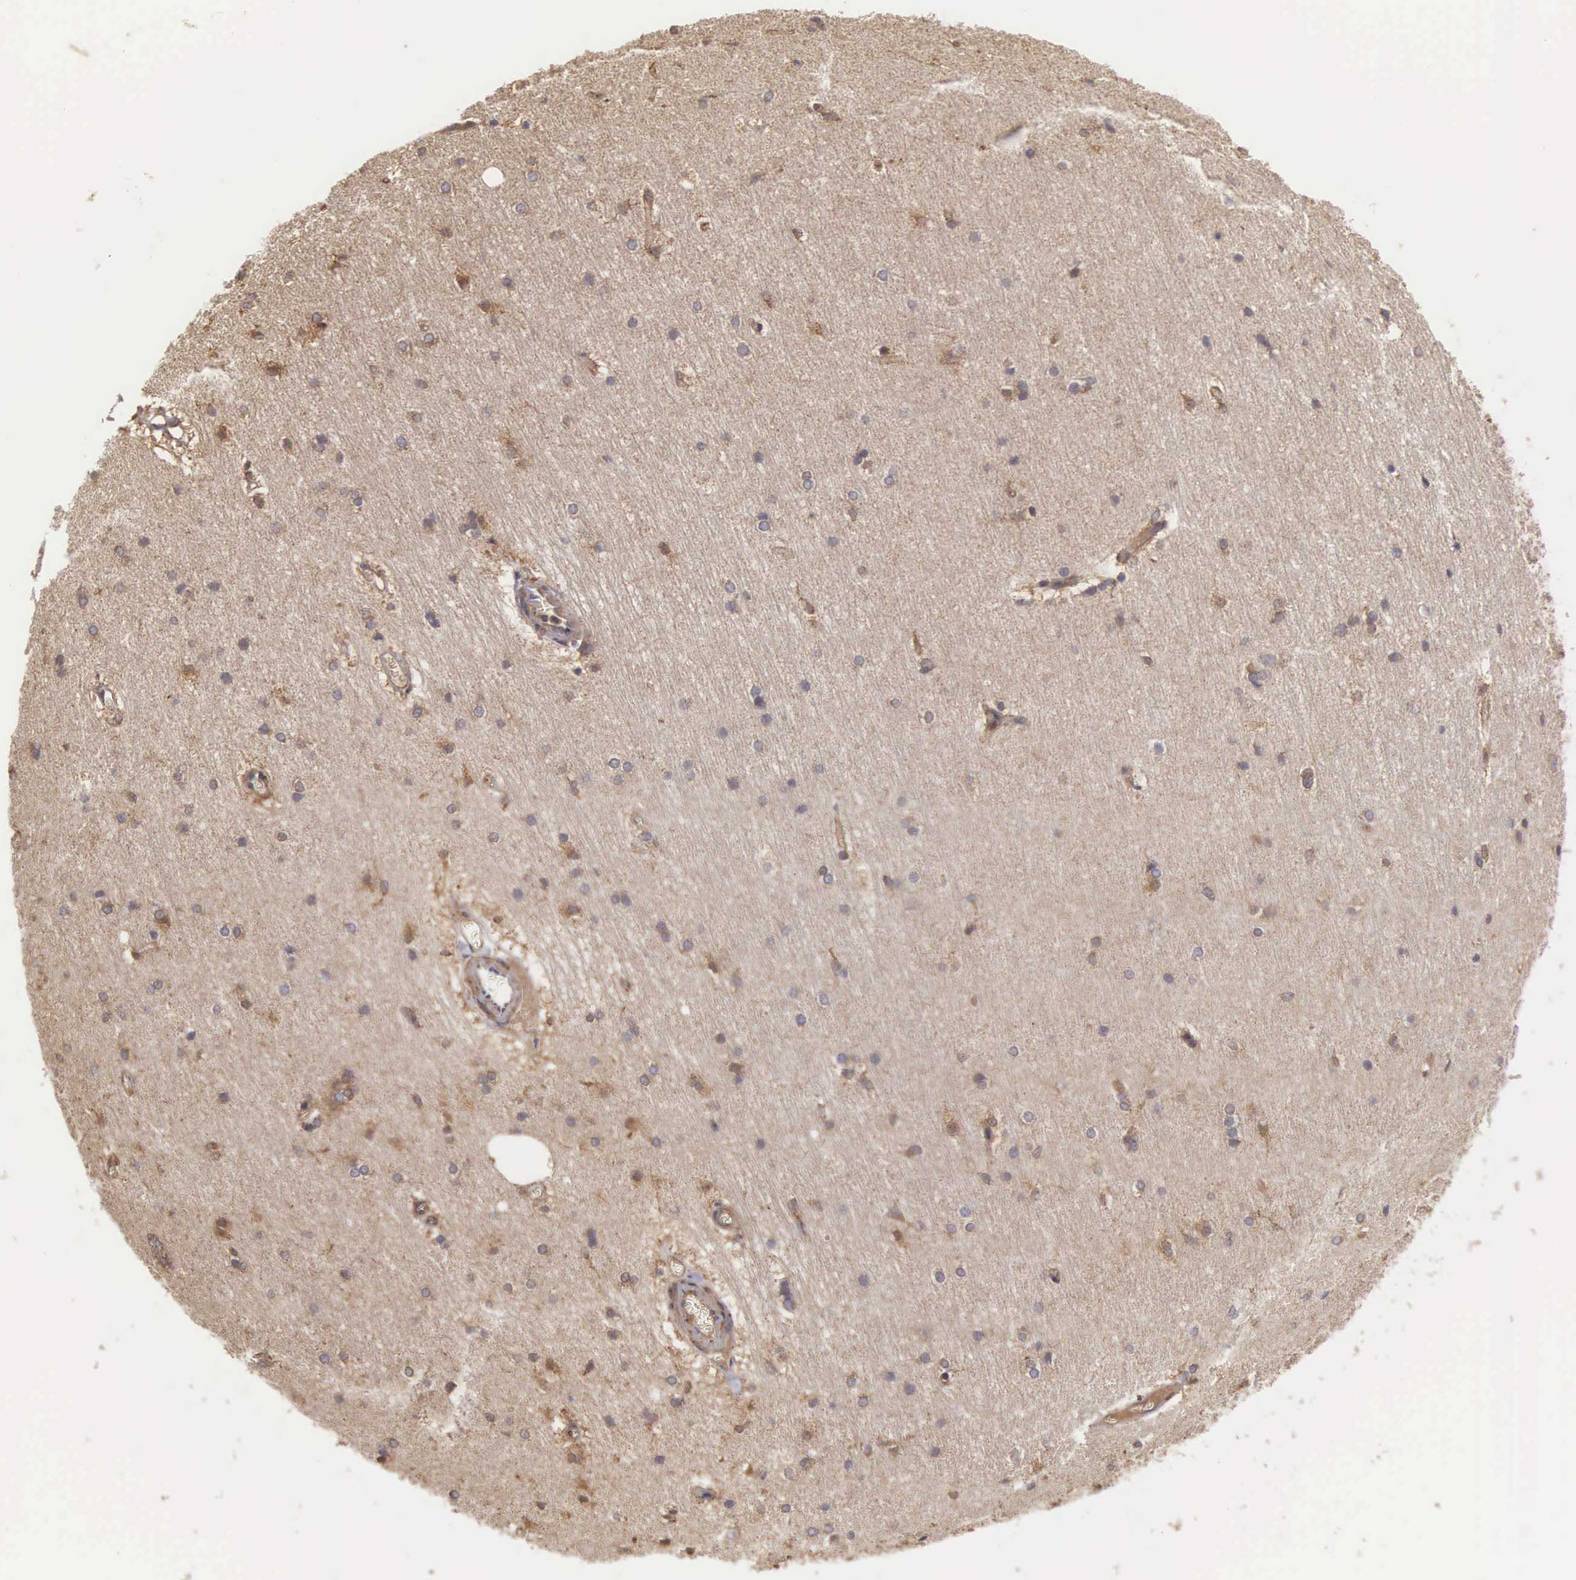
{"staining": {"intensity": "weak", "quantity": "25%-75%", "location": "cytoplasmic/membranous"}, "tissue": "cerebral cortex", "cell_type": "Endothelial cells", "image_type": "normal", "snomed": [{"axis": "morphology", "description": "Normal tissue, NOS"}, {"axis": "topography", "description": "Cerebral cortex"}, {"axis": "topography", "description": "Hippocampus"}], "caption": "Weak cytoplasmic/membranous protein positivity is identified in about 25%-75% of endothelial cells in cerebral cortex.", "gene": "DHRS1", "patient": {"sex": "female", "age": 19}}